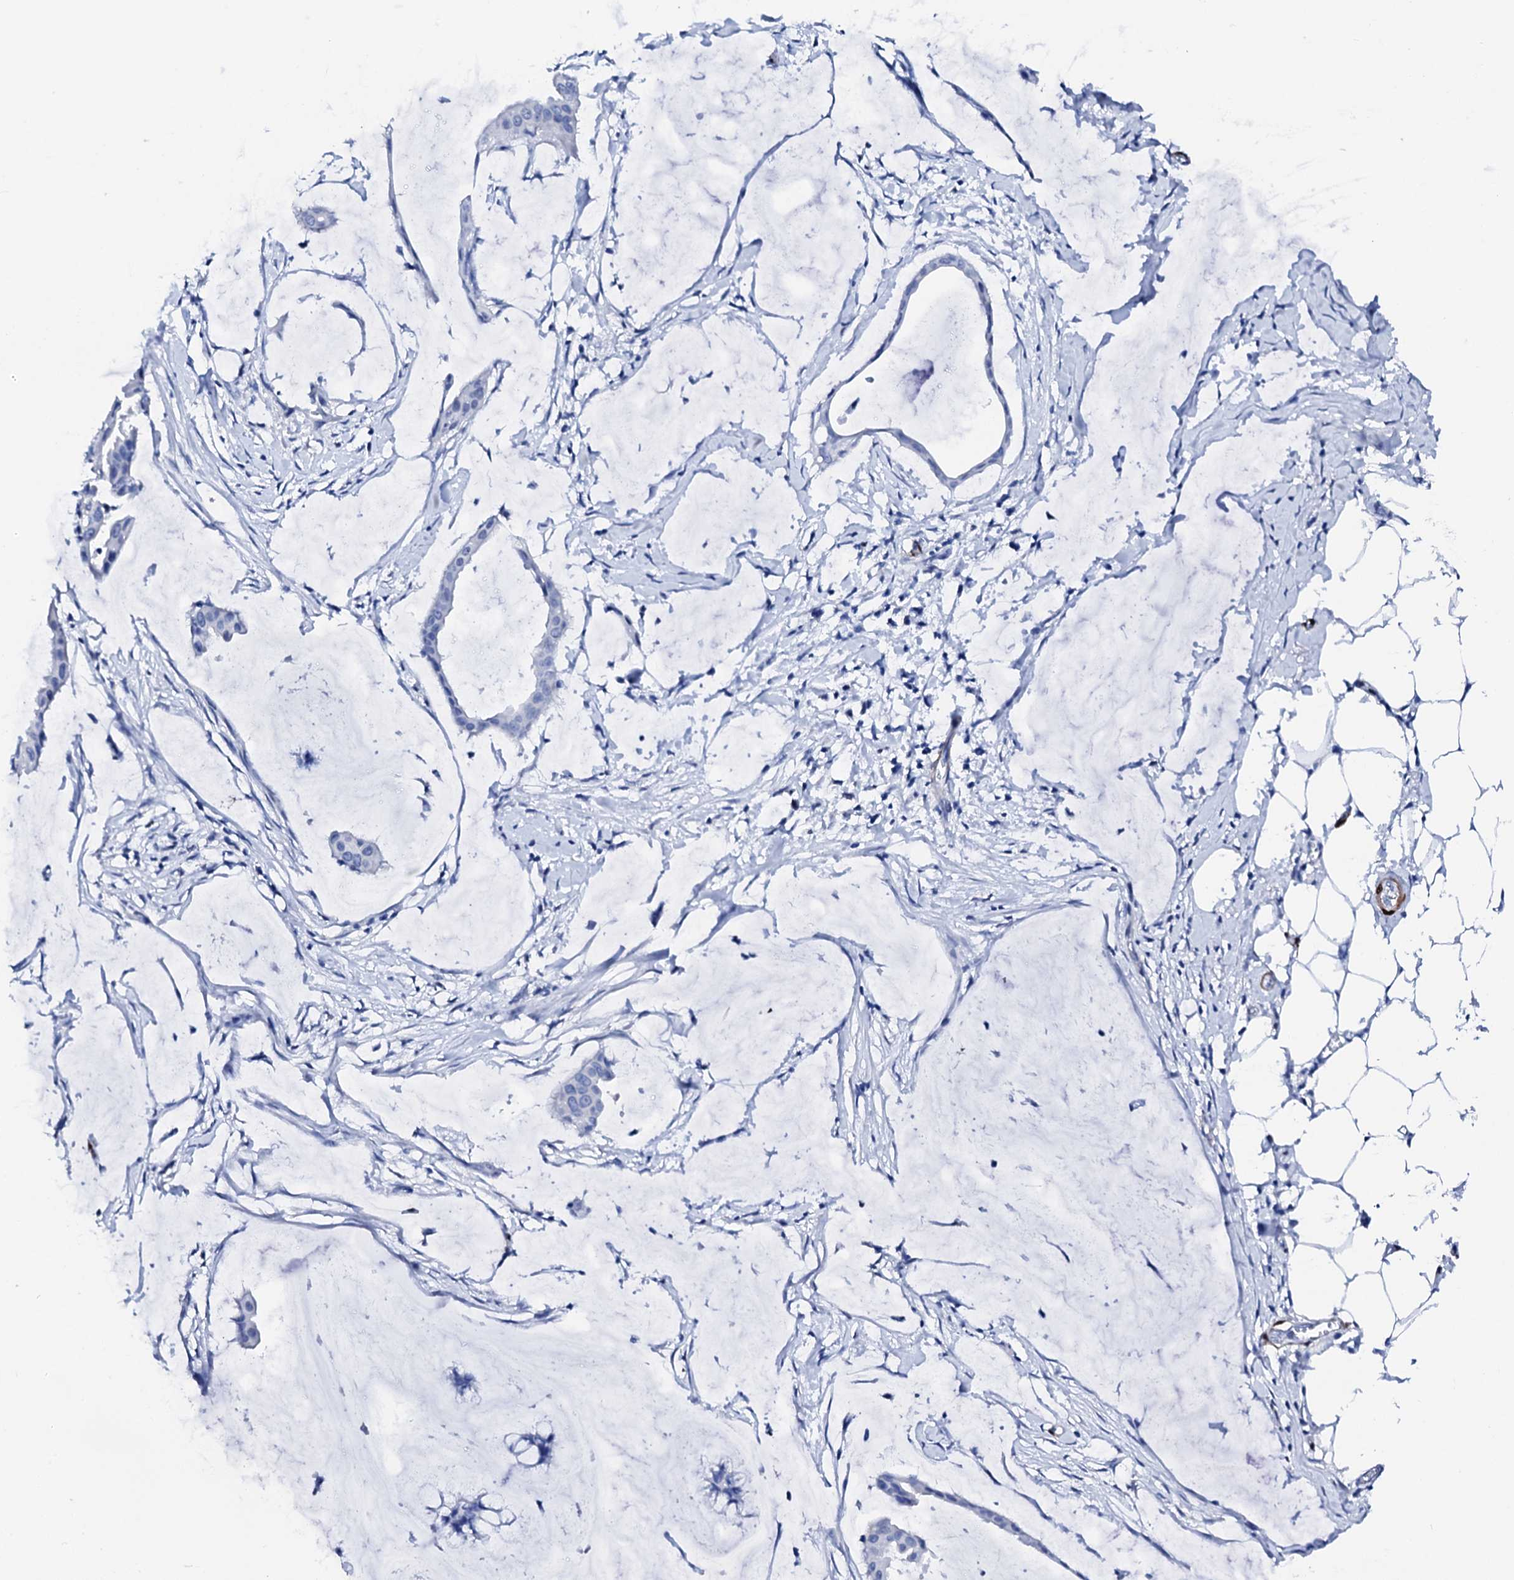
{"staining": {"intensity": "negative", "quantity": "none", "location": "none"}, "tissue": "ovarian cancer", "cell_type": "Tumor cells", "image_type": "cancer", "snomed": [{"axis": "morphology", "description": "Cystadenocarcinoma, mucinous, NOS"}, {"axis": "topography", "description": "Ovary"}], "caption": "The micrograph reveals no staining of tumor cells in mucinous cystadenocarcinoma (ovarian).", "gene": "NRIP2", "patient": {"sex": "female", "age": 73}}